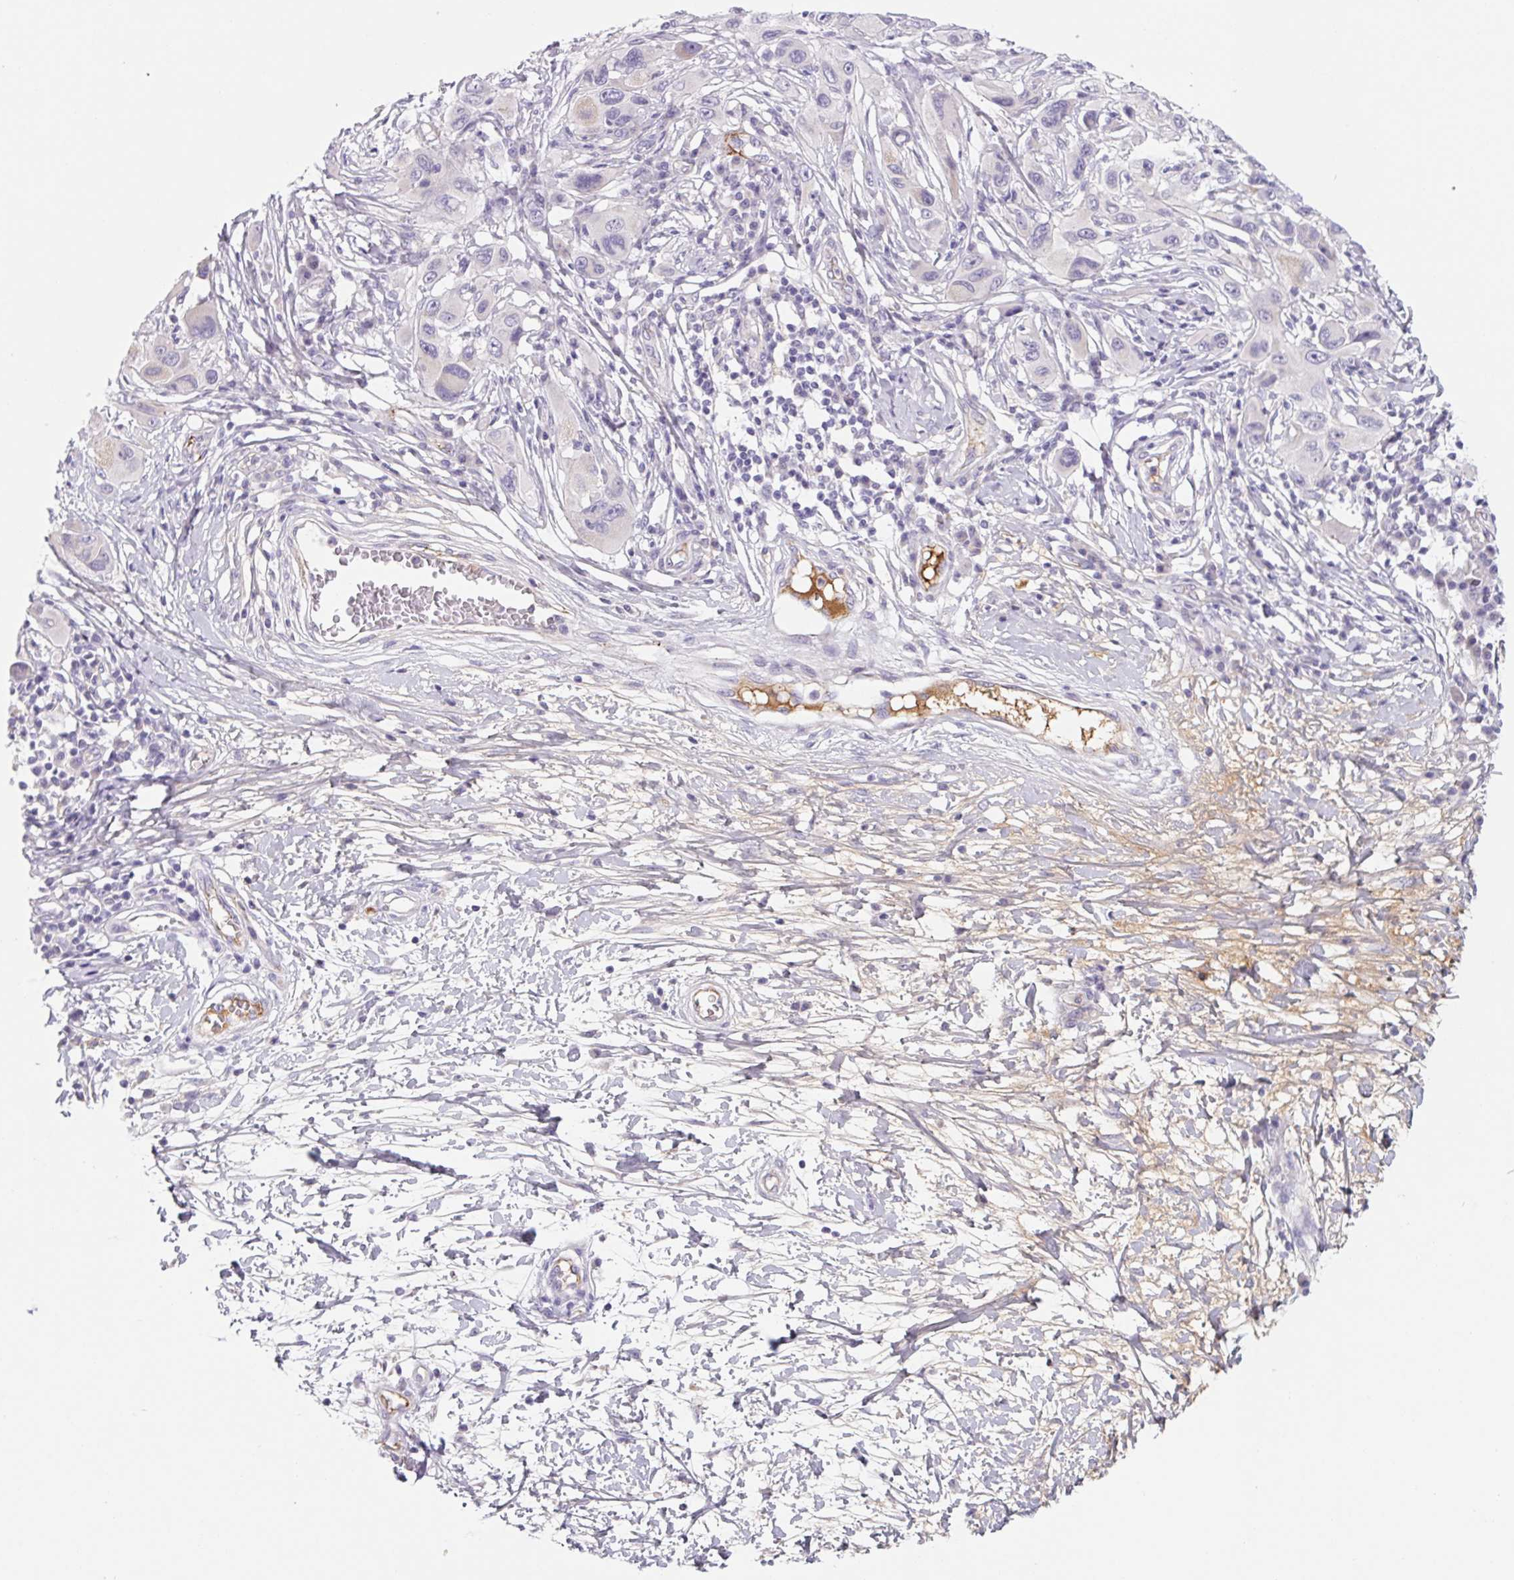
{"staining": {"intensity": "negative", "quantity": "none", "location": "none"}, "tissue": "melanoma", "cell_type": "Tumor cells", "image_type": "cancer", "snomed": [{"axis": "morphology", "description": "Malignant melanoma, NOS"}, {"axis": "topography", "description": "Skin"}], "caption": "Immunohistochemistry (IHC) micrograph of human malignant melanoma stained for a protein (brown), which reveals no staining in tumor cells.", "gene": "LPA", "patient": {"sex": "male", "age": 53}}